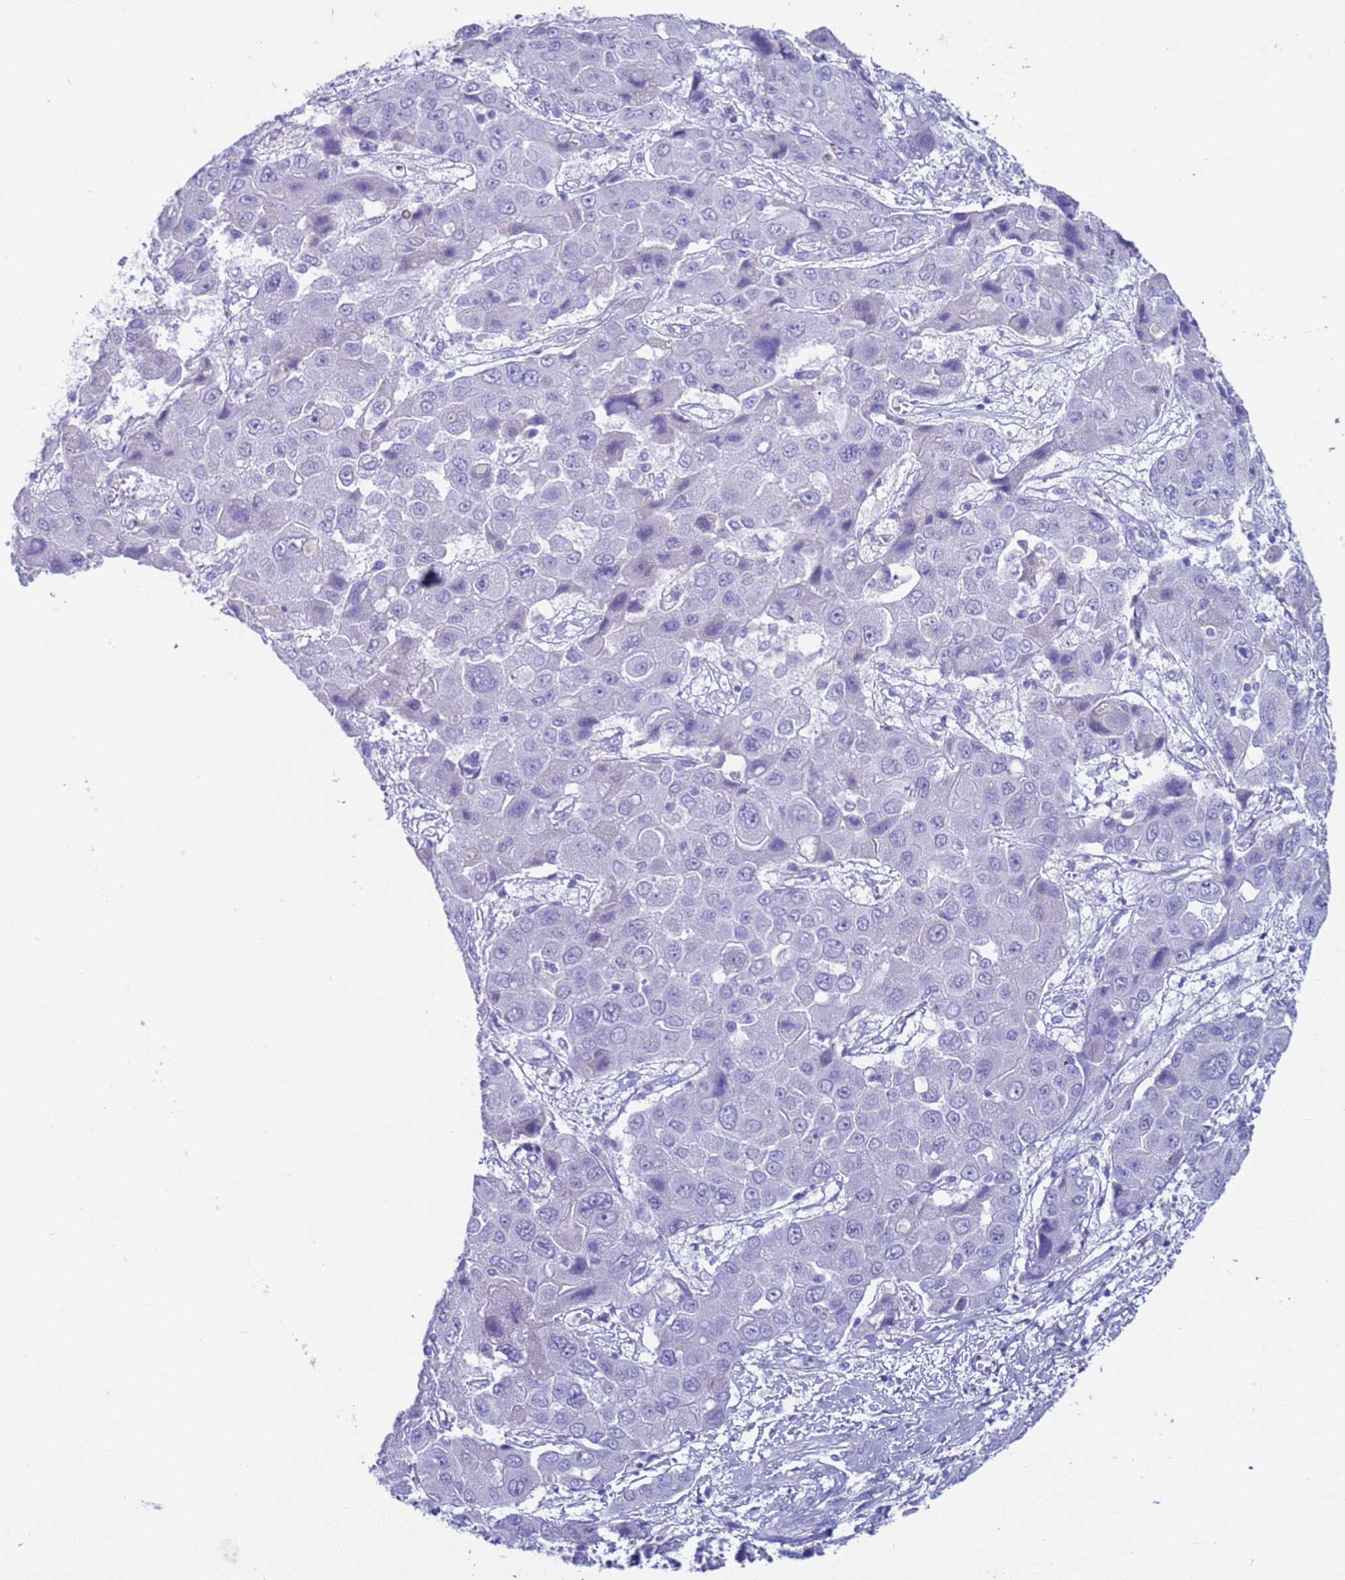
{"staining": {"intensity": "negative", "quantity": "none", "location": "none"}, "tissue": "liver cancer", "cell_type": "Tumor cells", "image_type": "cancer", "snomed": [{"axis": "morphology", "description": "Cholangiocarcinoma"}, {"axis": "topography", "description": "Liver"}], "caption": "Protein analysis of liver cancer exhibits no significant positivity in tumor cells.", "gene": "CKM", "patient": {"sex": "male", "age": 67}}